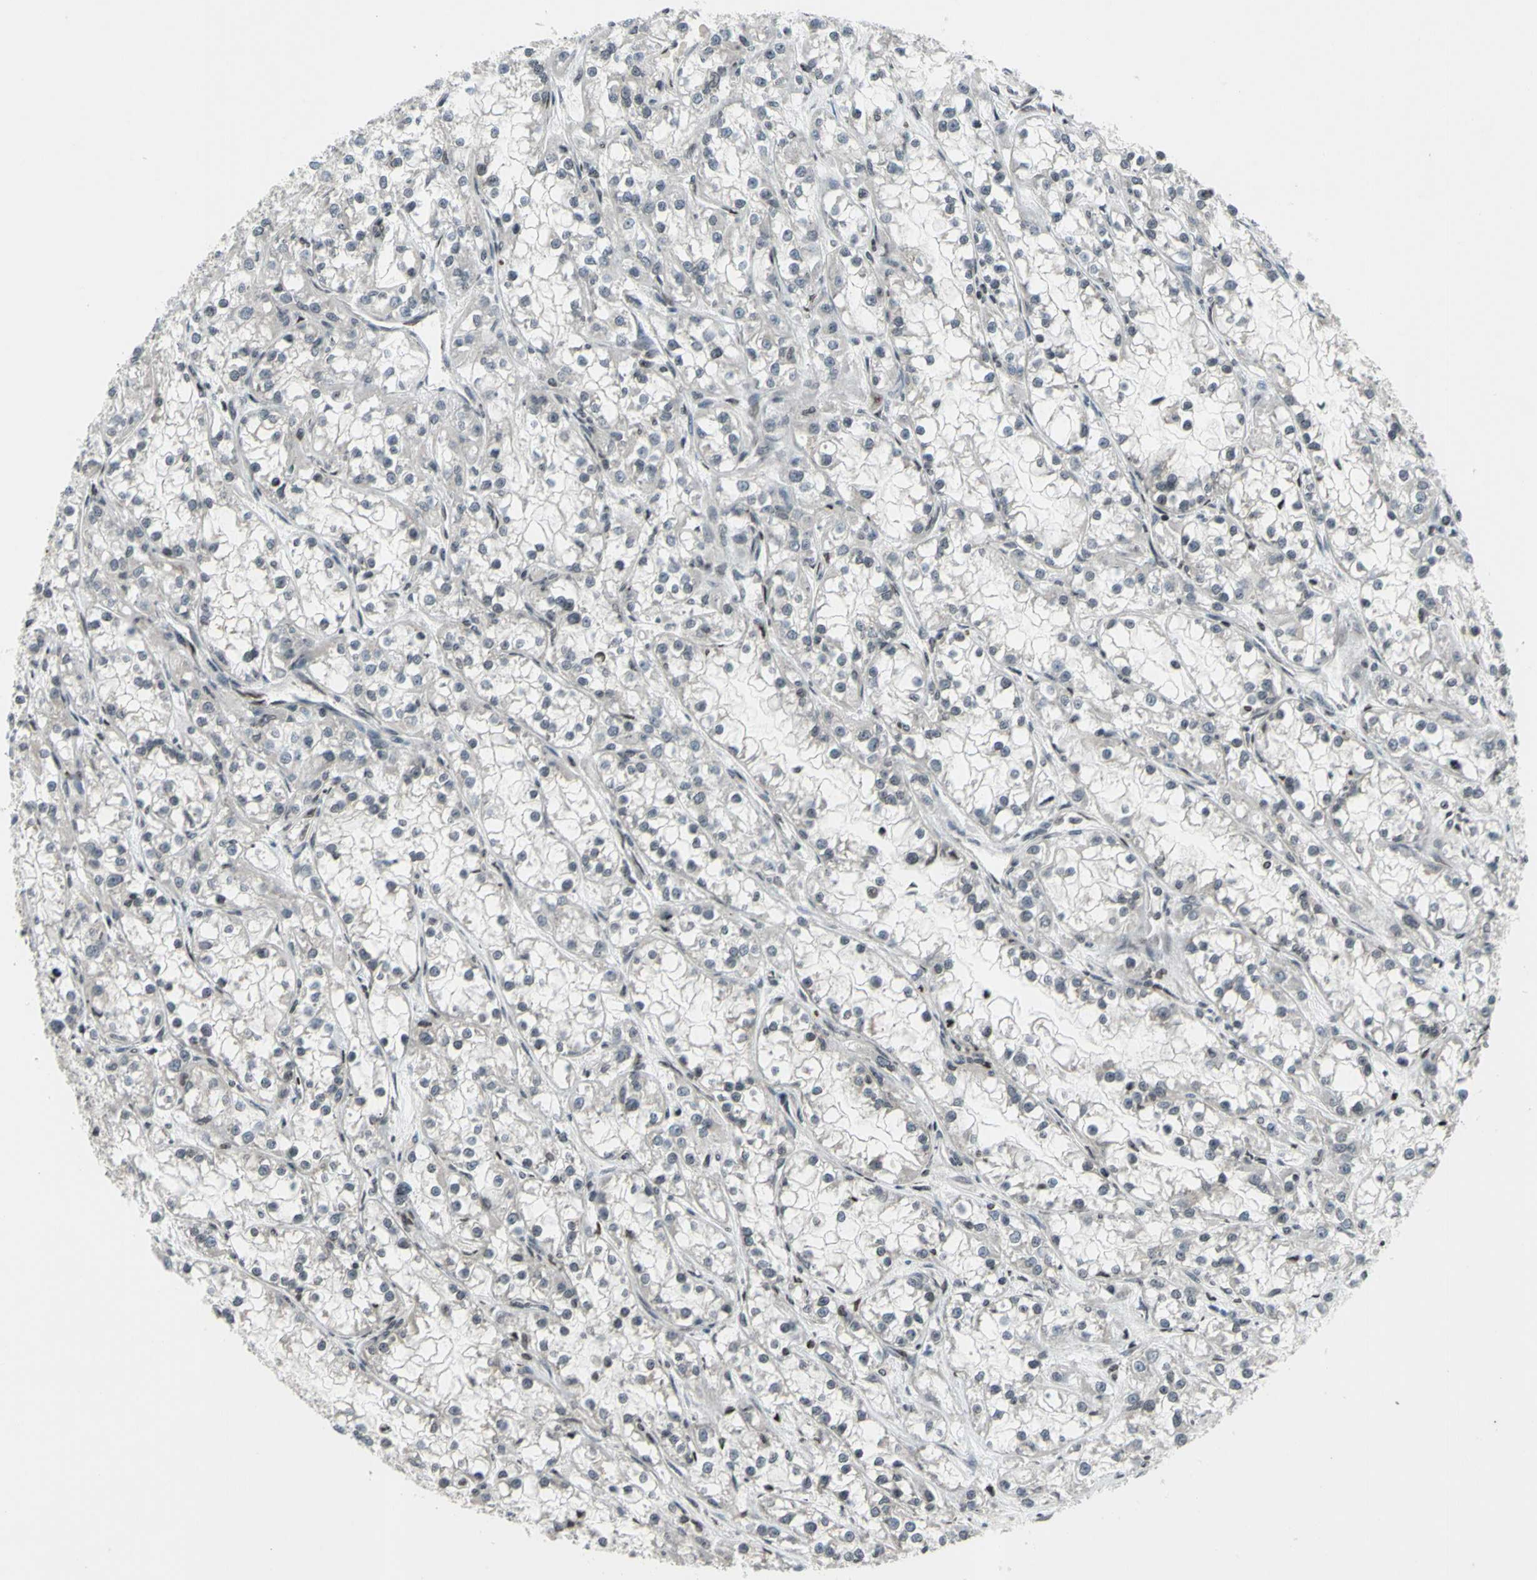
{"staining": {"intensity": "negative", "quantity": "none", "location": "none"}, "tissue": "renal cancer", "cell_type": "Tumor cells", "image_type": "cancer", "snomed": [{"axis": "morphology", "description": "Adenocarcinoma, NOS"}, {"axis": "topography", "description": "Kidney"}], "caption": "Immunohistochemical staining of adenocarcinoma (renal) displays no significant expression in tumor cells.", "gene": "XPO1", "patient": {"sex": "female", "age": 52}}